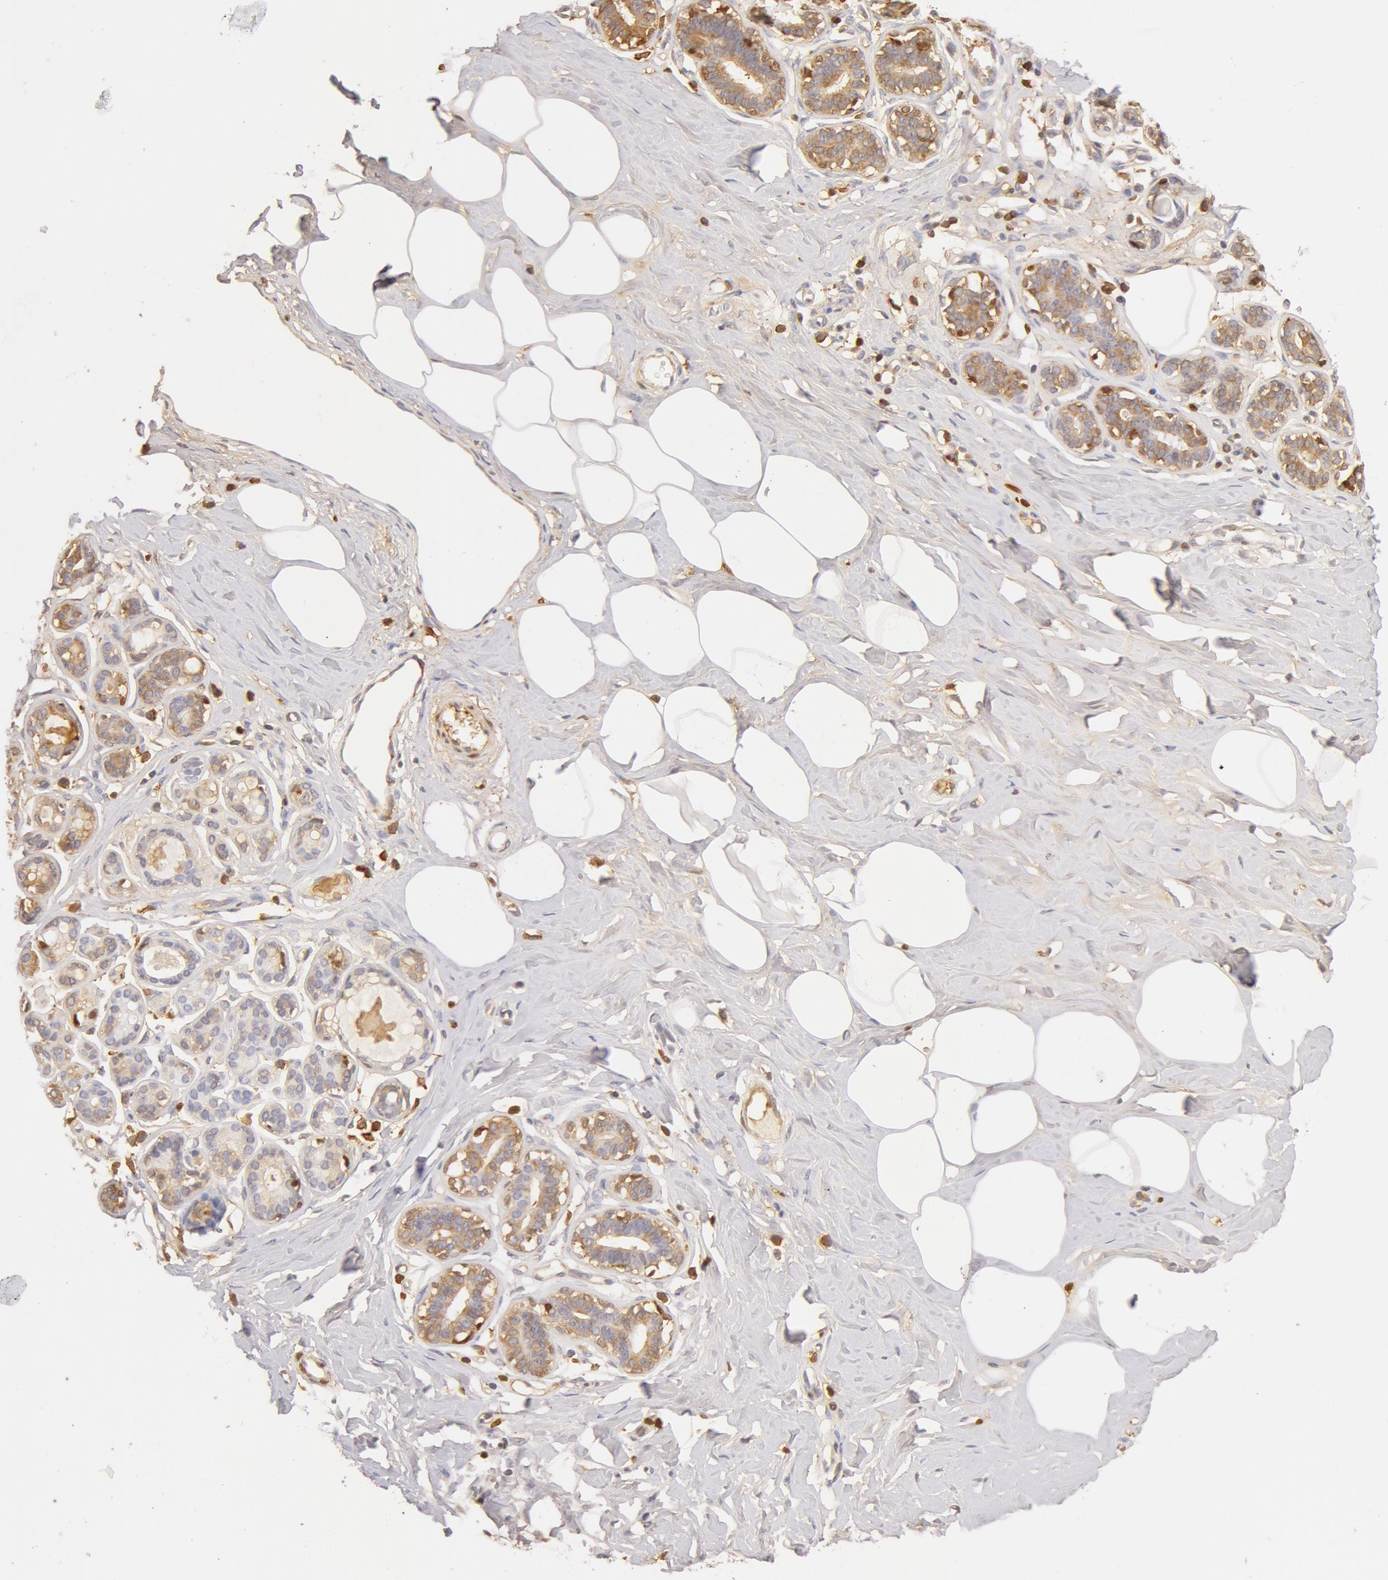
{"staining": {"intensity": "negative", "quantity": "none", "location": "none"}, "tissue": "breast", "cell_type": "Adipocytes", "image_type": "normal", "snomed": [{"axis": "morphology", "description": "Normal tissue, NOS"}, {"axis": "topography", "description": "Breast"}], "caption": "Protein analysis of unremarkable breast reveals no significant positivity in adipocytes. (DAB immunohistochemistry visualized using brightfield microscopy, high magnification).", "gene": "GC", "patient": {"sex": "female", "age": 45}}